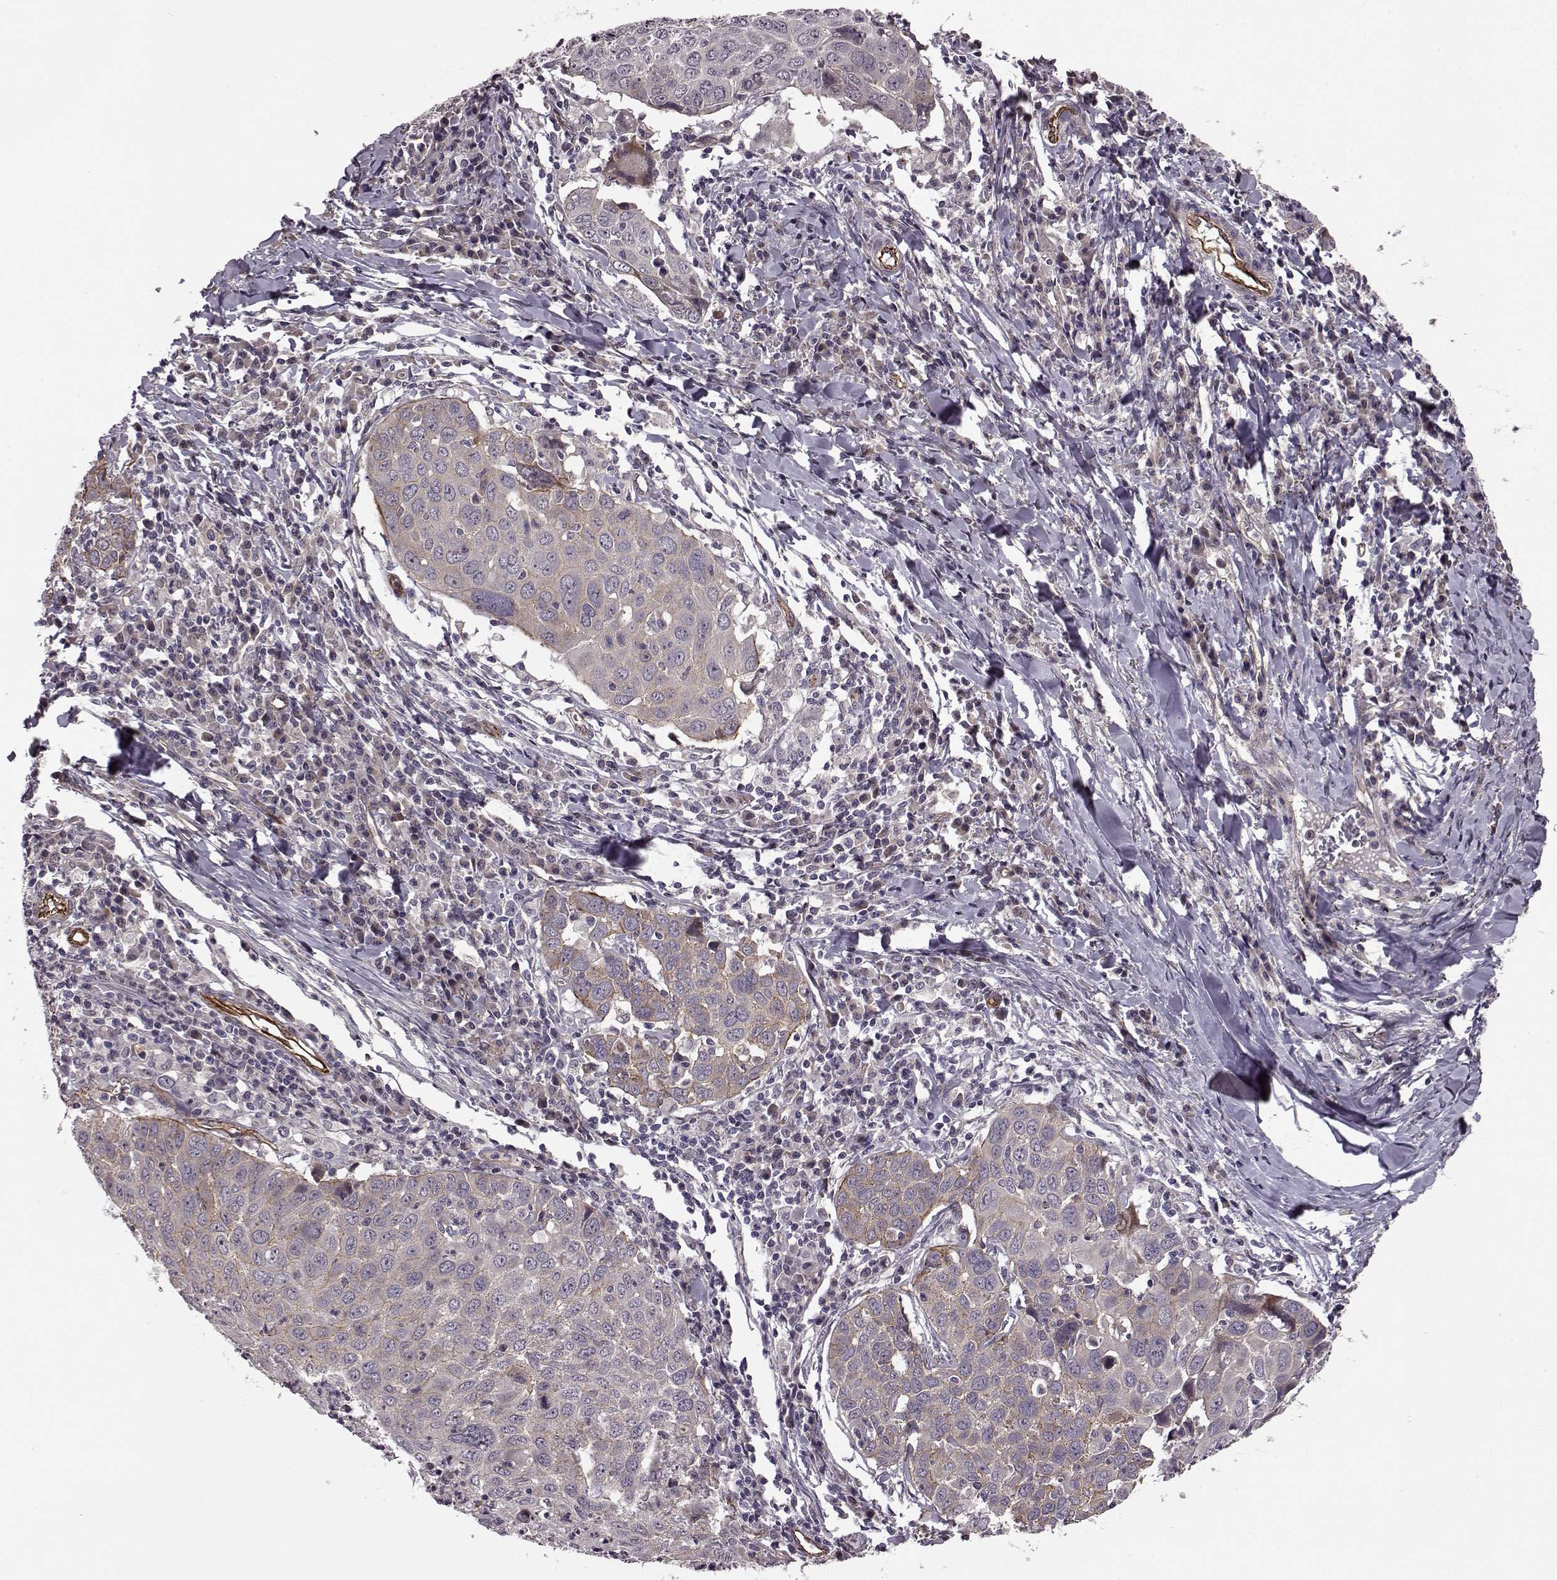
{"staining": {"intensity": "moderate", "quantity": "<25%", "location": "cytoplasmic/membranous"}, "tissue": "lung cancer", "cell_type": "Tumor cells", "image_type": "cancer", "snomed": [{"axis": "morphology", "description": "Squamous cell carcinoma, NOS"}, {"axis": "topography", "description": "Lung"}], "caption": "A low amount of moderate cytoplasmic/membranous staining is identified in approximately <25% of tumor cells in squamous cell carcinoma (lung) tissue. (brown staining indicates protein expression, while blue staining denotes nuclei).", "gene": "SYNPO", "patient": {"sex": "male", "age": 57}}